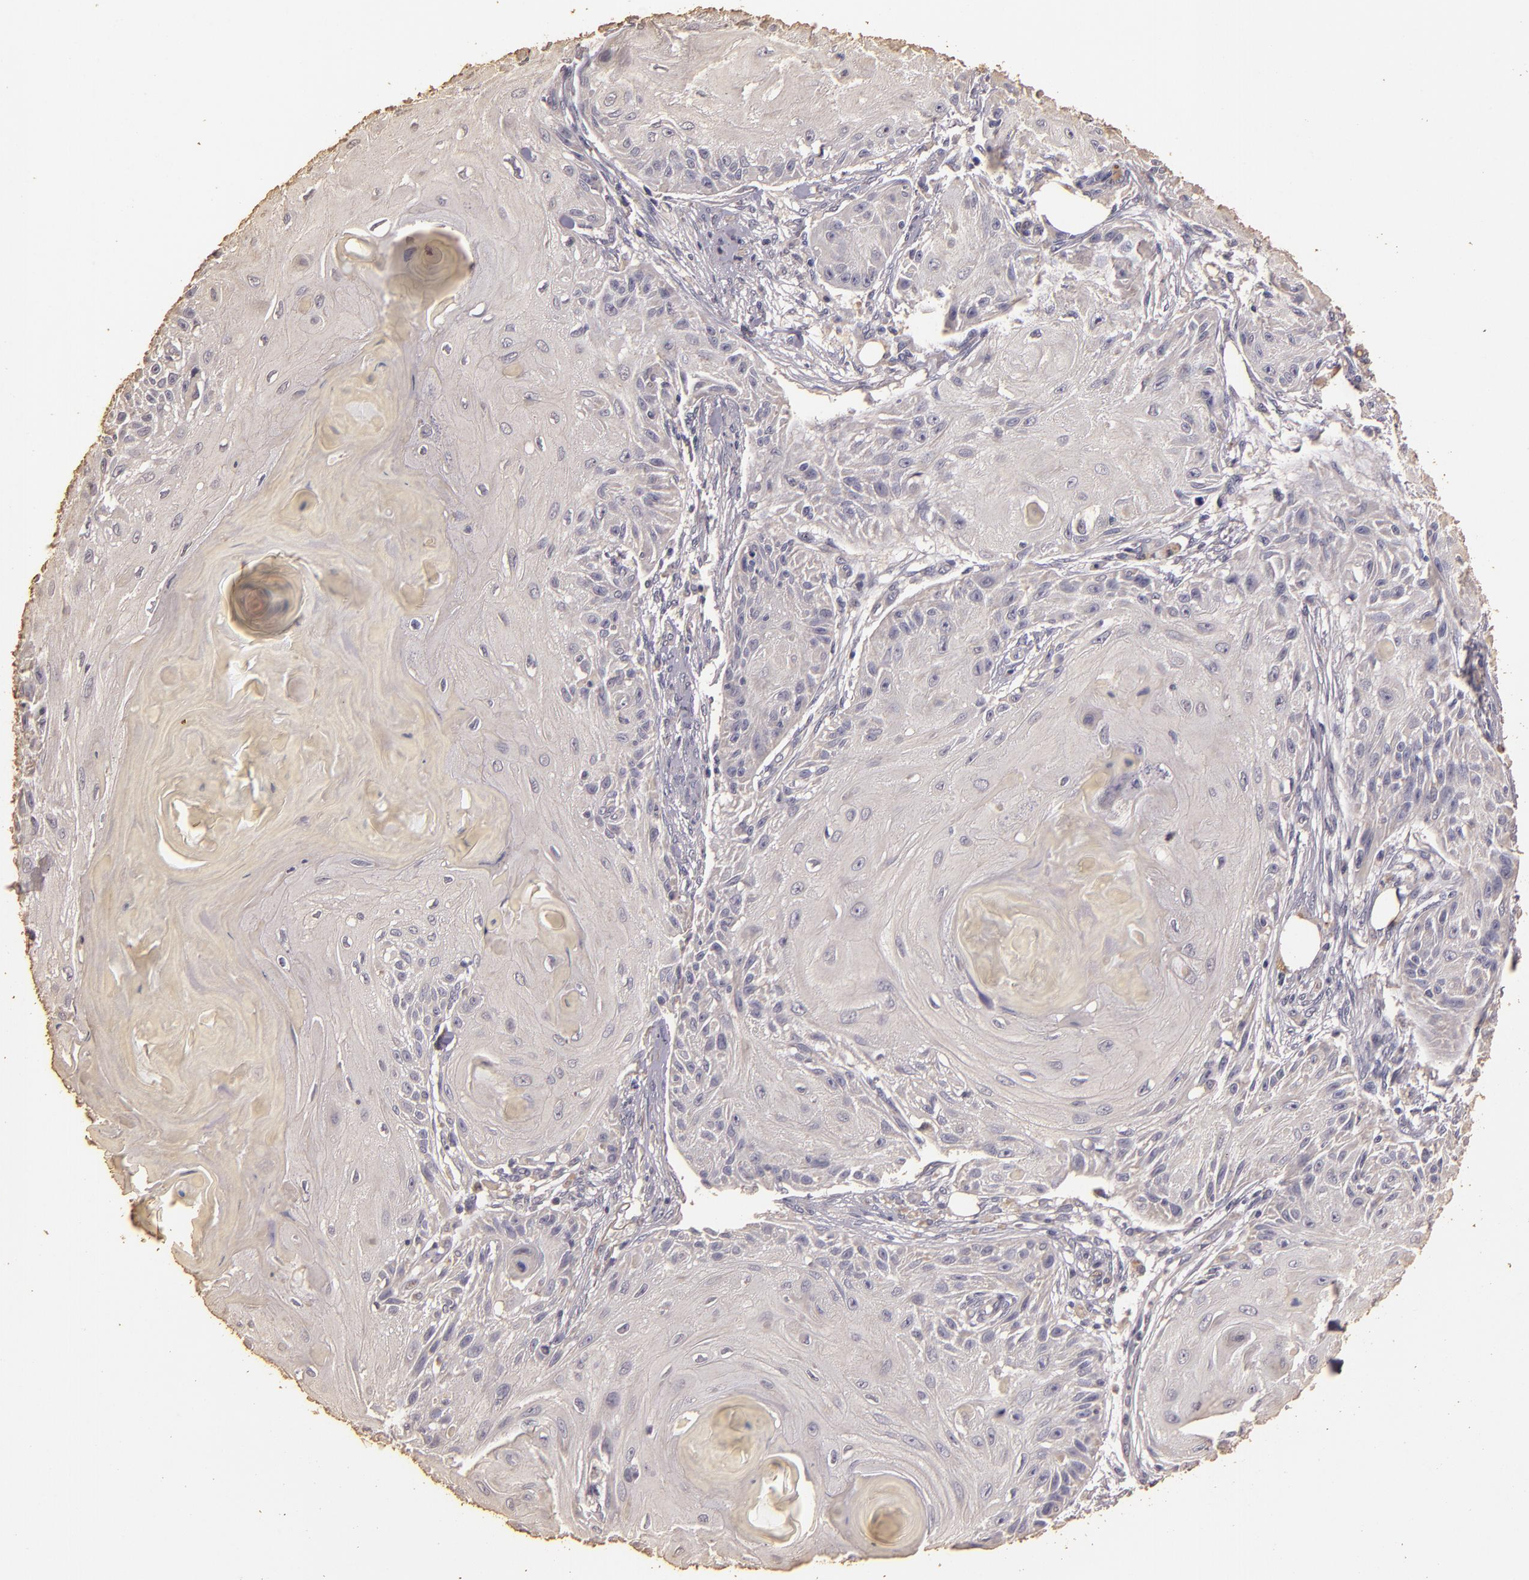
{"staining": {"intensity": "negative", "quantity": "none", "location": "none"}, "tissue": "skin cancer", "cell_type": "Tumor cells", "image_type": "cancer", "snomed": [{"axis": "morphology", "description": "Squamous cell carcinoma, NOS"}, {"axis": "topography", "description": "Skin"}], "caption": "Immunohistochemistry (IHC) photomicrograph of skin cancer stained for a protein (brown), which demonstrates no expression in tumor cells. The staining was performed using DAB to visualize the protein expression in brown, while the nuclei were stained in blue with hematoxylin (Magnification: 20x).", "gene": "BCL2L13", "patient": {"sex": "female", "age": 88}}